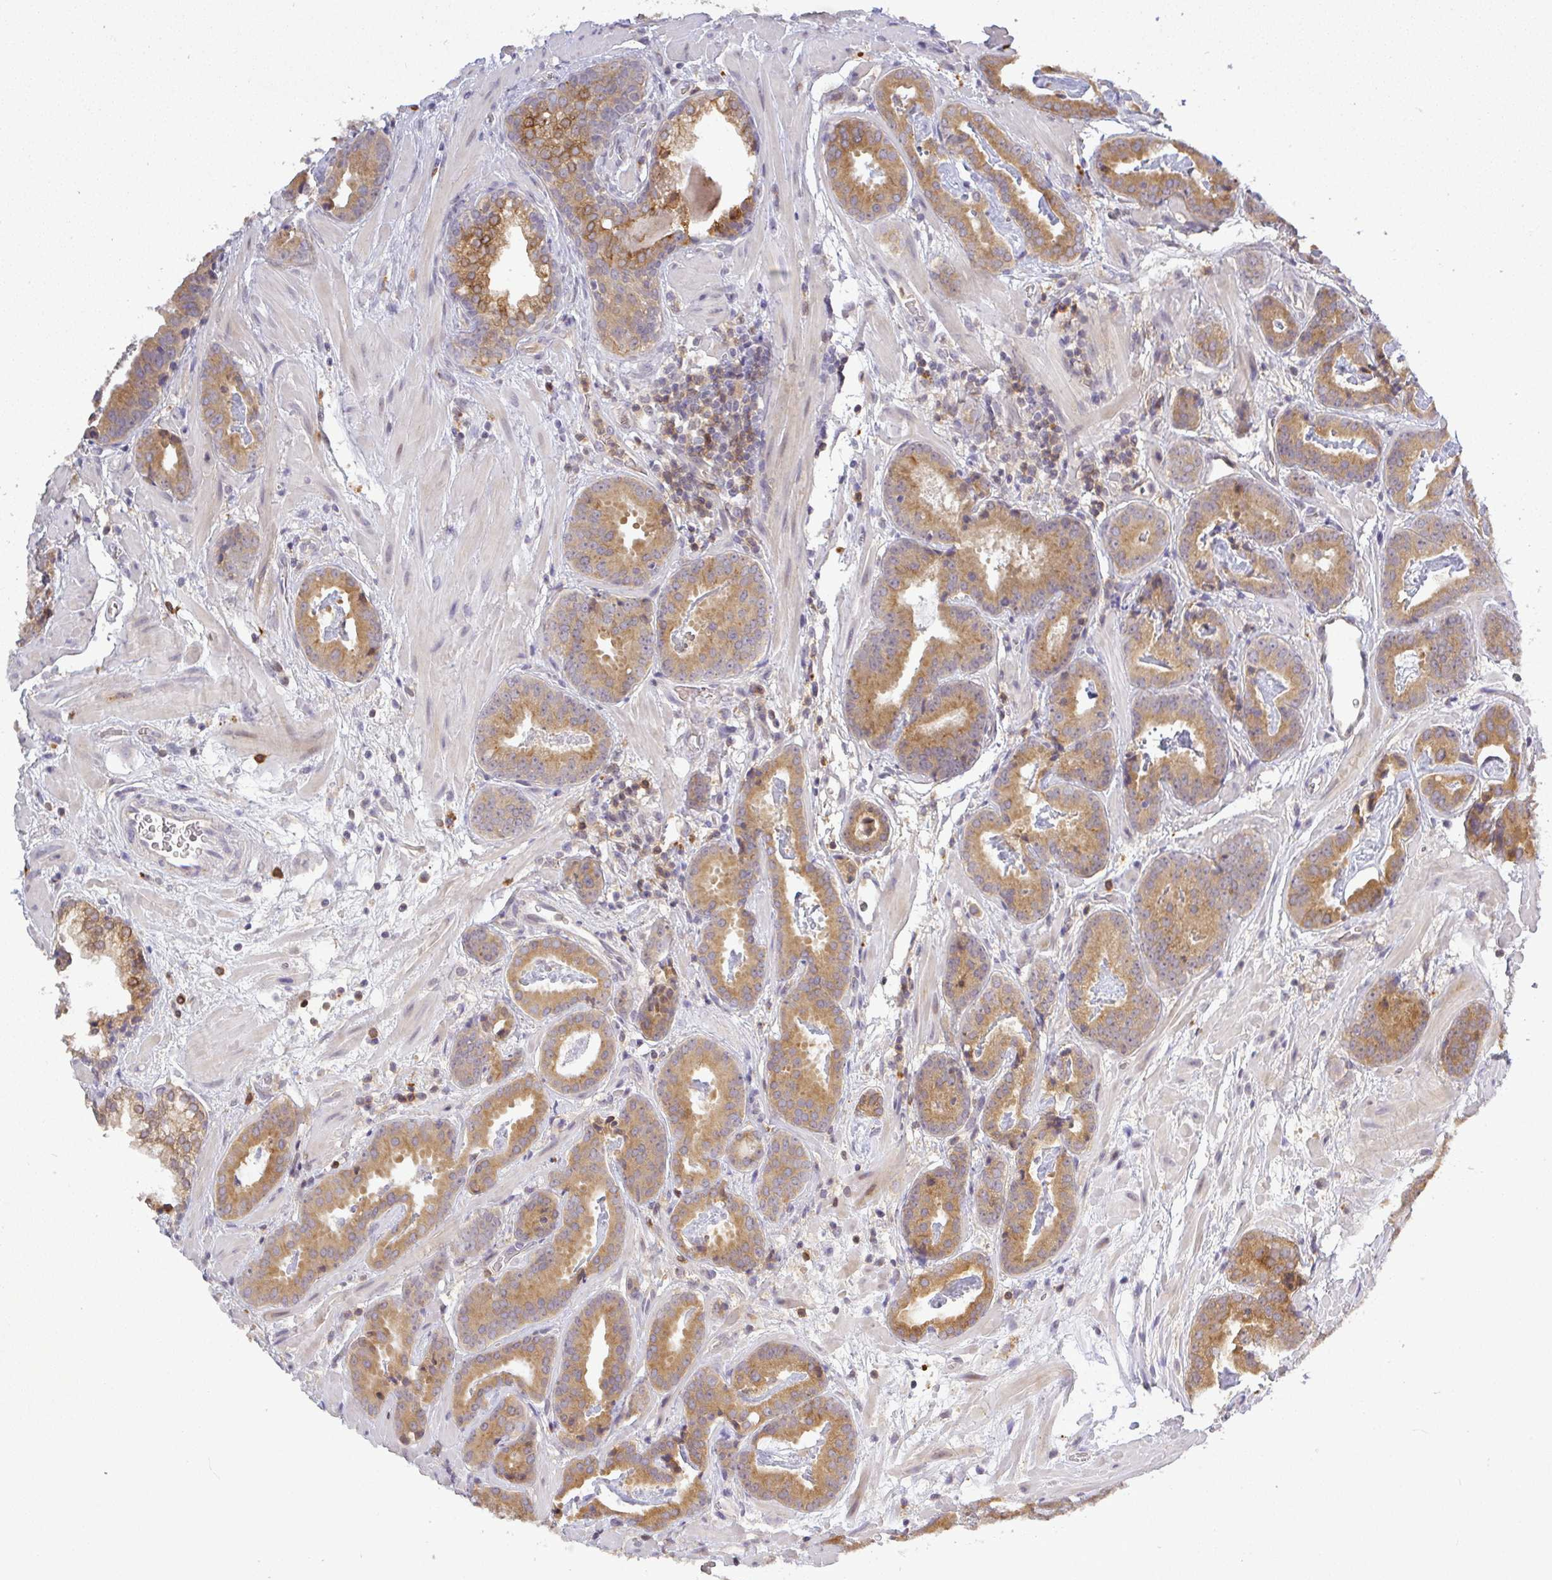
{"staining": {"intensity": "moderate", "quantity": ">75%", "location": "cytoplasmic/membranous"}, "tissue": "prostate cancer", "cell_type": "Tumor cells", "image_type": "cancer", "snomed": [{"axis": "morphology", "description": "Adenocarcinoma, Low grade"}, {"axis": "topography", "description": "Prostate"}], "caption": "Moderate cytoplasmic/membranous protein staining is appreciated in about >75% of tumor cells in prostate low-grade adenocarcinoma.", "gene": "FAM153A", "patient": {"sex": "male", "age": 62}}